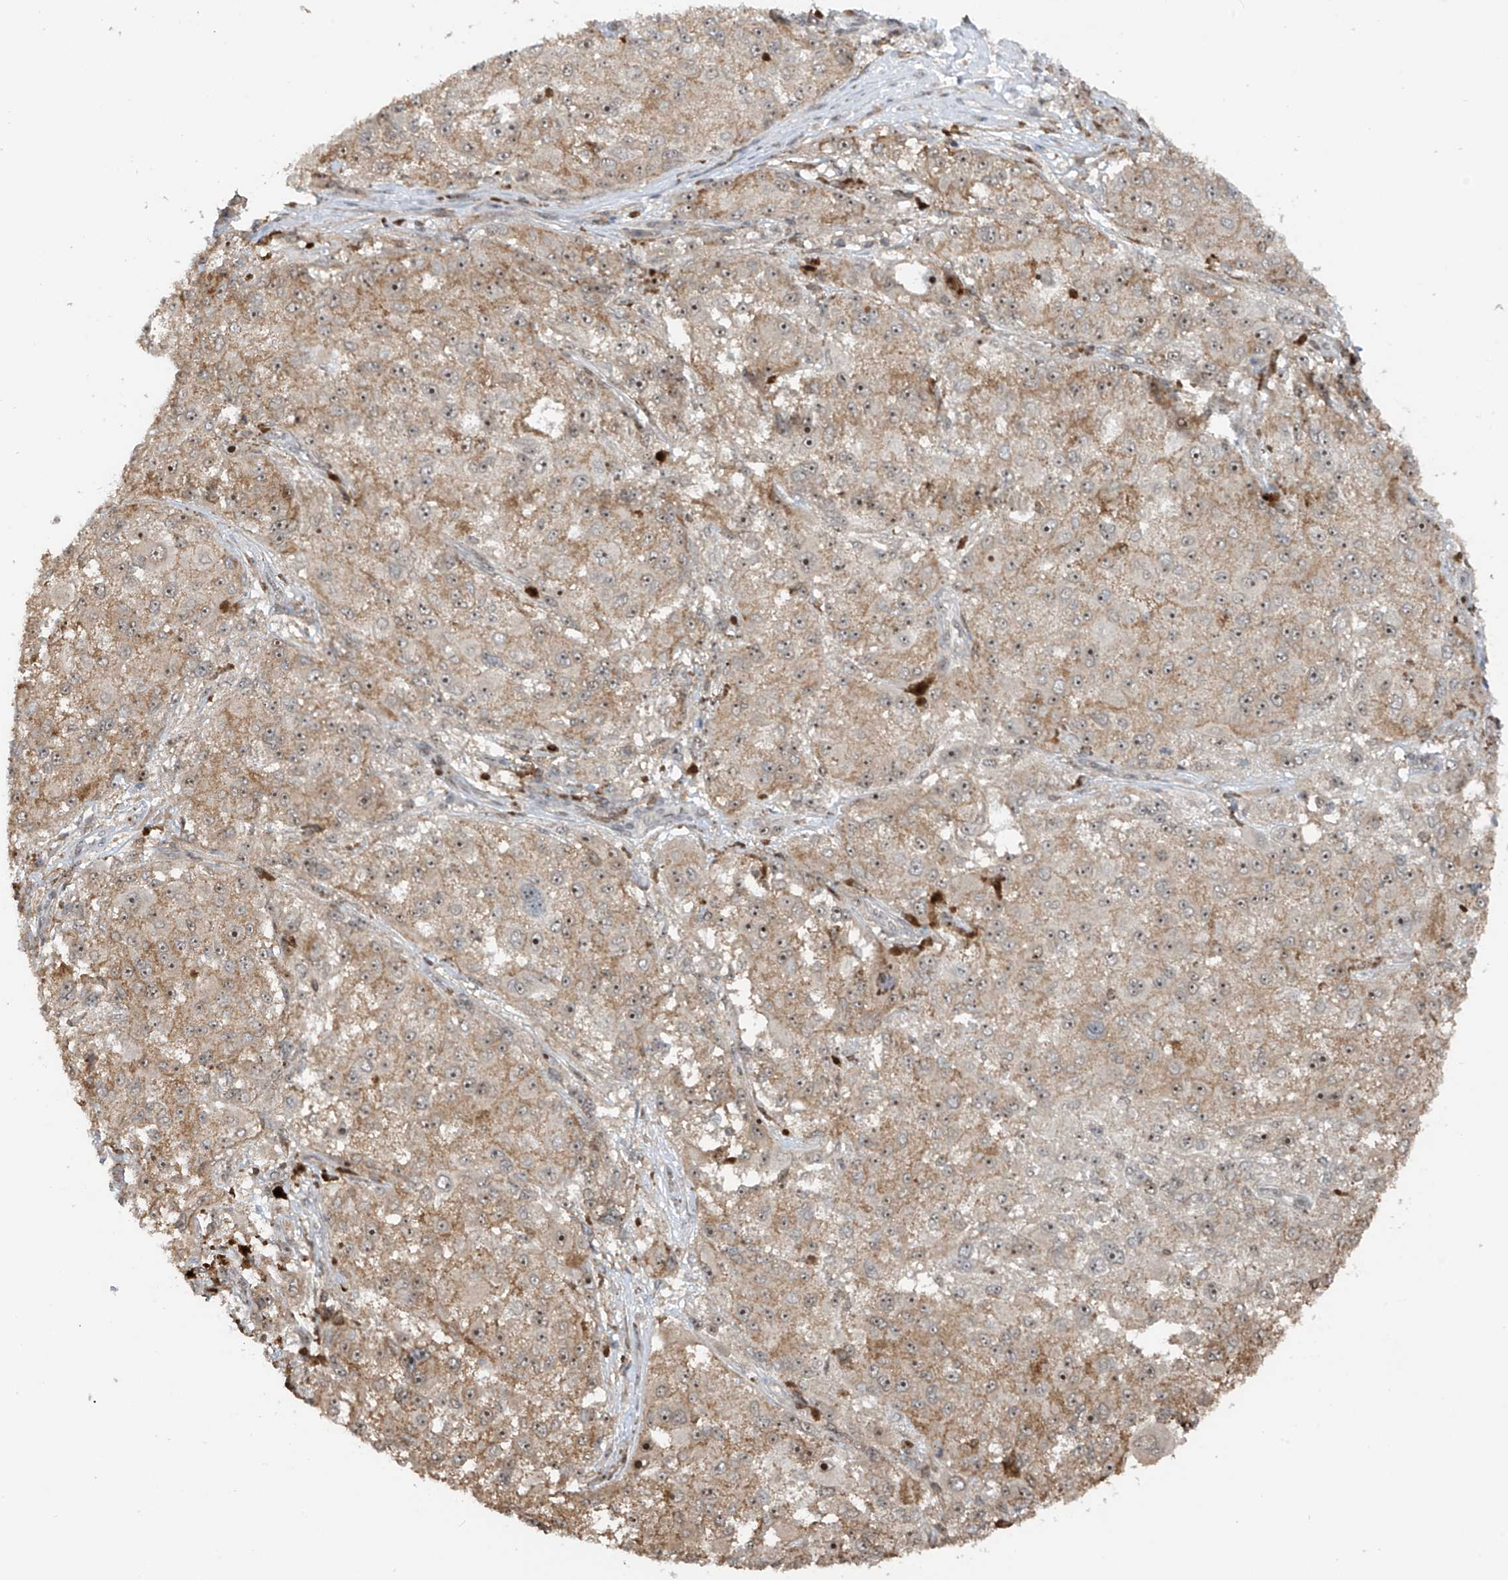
{"staining": {"intensity": "moderate", "quantity": "25%-75%", "location": "cytoplasmic/membranous,nuclear"}, "tissue": "melanoma", "cell_type": "Tumor cells", "image_type": "cancer", "snomed": [{"axis": "morphology", "description": "Necrosis, NOS"}, {"axis": "morphology", "description": "Malignant melanoma, NOS"}, {"axis": "topography", "description": "Skin"}], "caption": "Protein staining reveals moderate cytoplasmic/membranous and nuclear staining in about 25%-75% of tumor cells in malignant melanoma.", "gene": "REPIN1", "patient": {"sex": "female", "age": 87}}